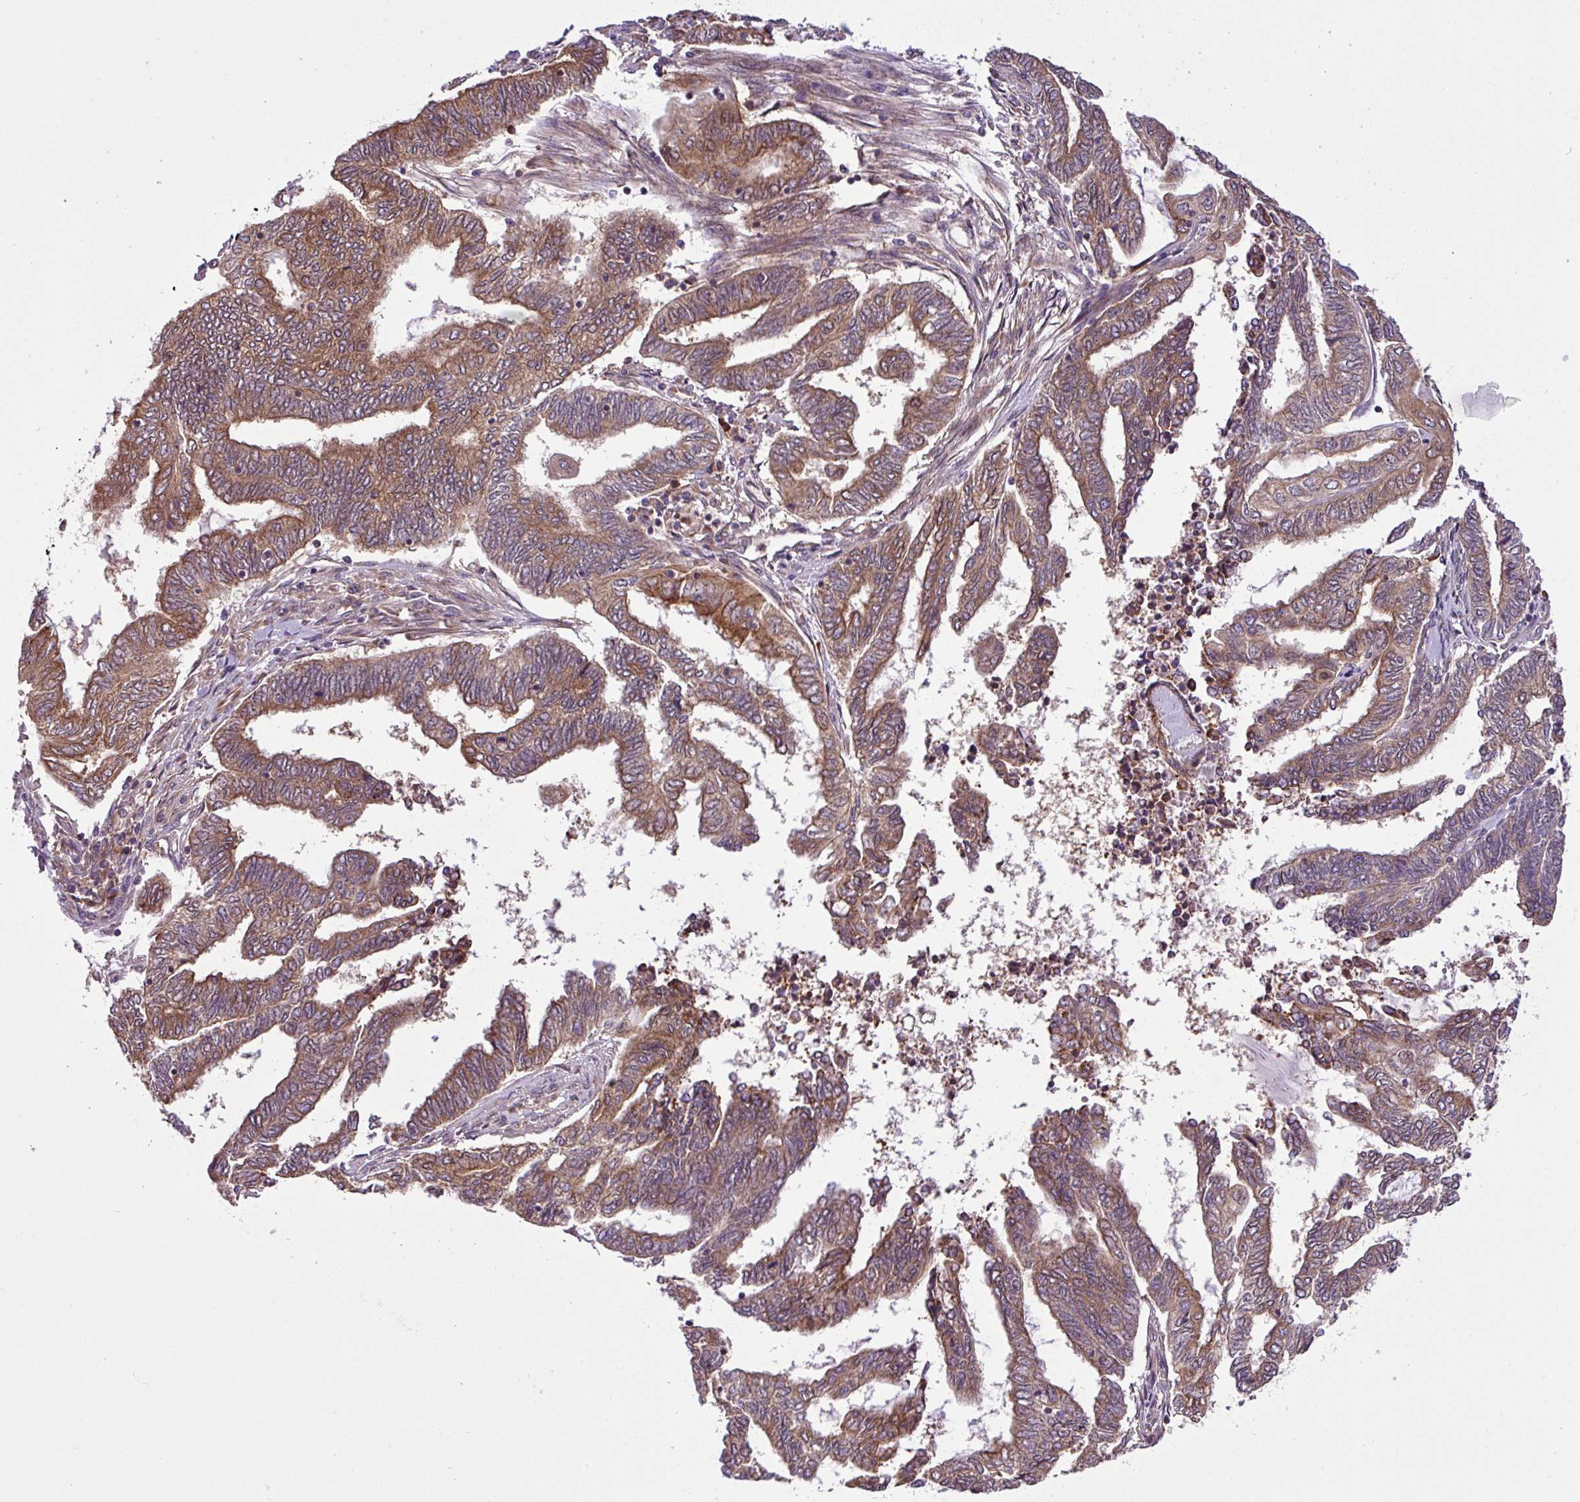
{"staining": {"intensity": "moderate", "quantity": ">75%", "location": "cytoplasmic/membranous"}, "tissue": "endometrial cancer", "cell_type": "Tumor cells", "image_type": "cancer", "snomed": [{"axis": "morphology", "description": "Adenocarcinoma, NOS"}, {"axis": "topography", "description": "Uterus"}, {"axis": "topography", "description": "Endometrium"}], "caption": "Moderate cytoplasmic/membranous protein expression is identified in about >75% of tumor cells in adenocarcinoma (endometrial). The protein is stained brown, and the nuclei are stained in blue (DAB (3,3'-diaminobenzidine) IHC with brightfield microscopy, high magnification).", "gene": "DLGAP4", "patient": {"sex": "female", "age": 70}}